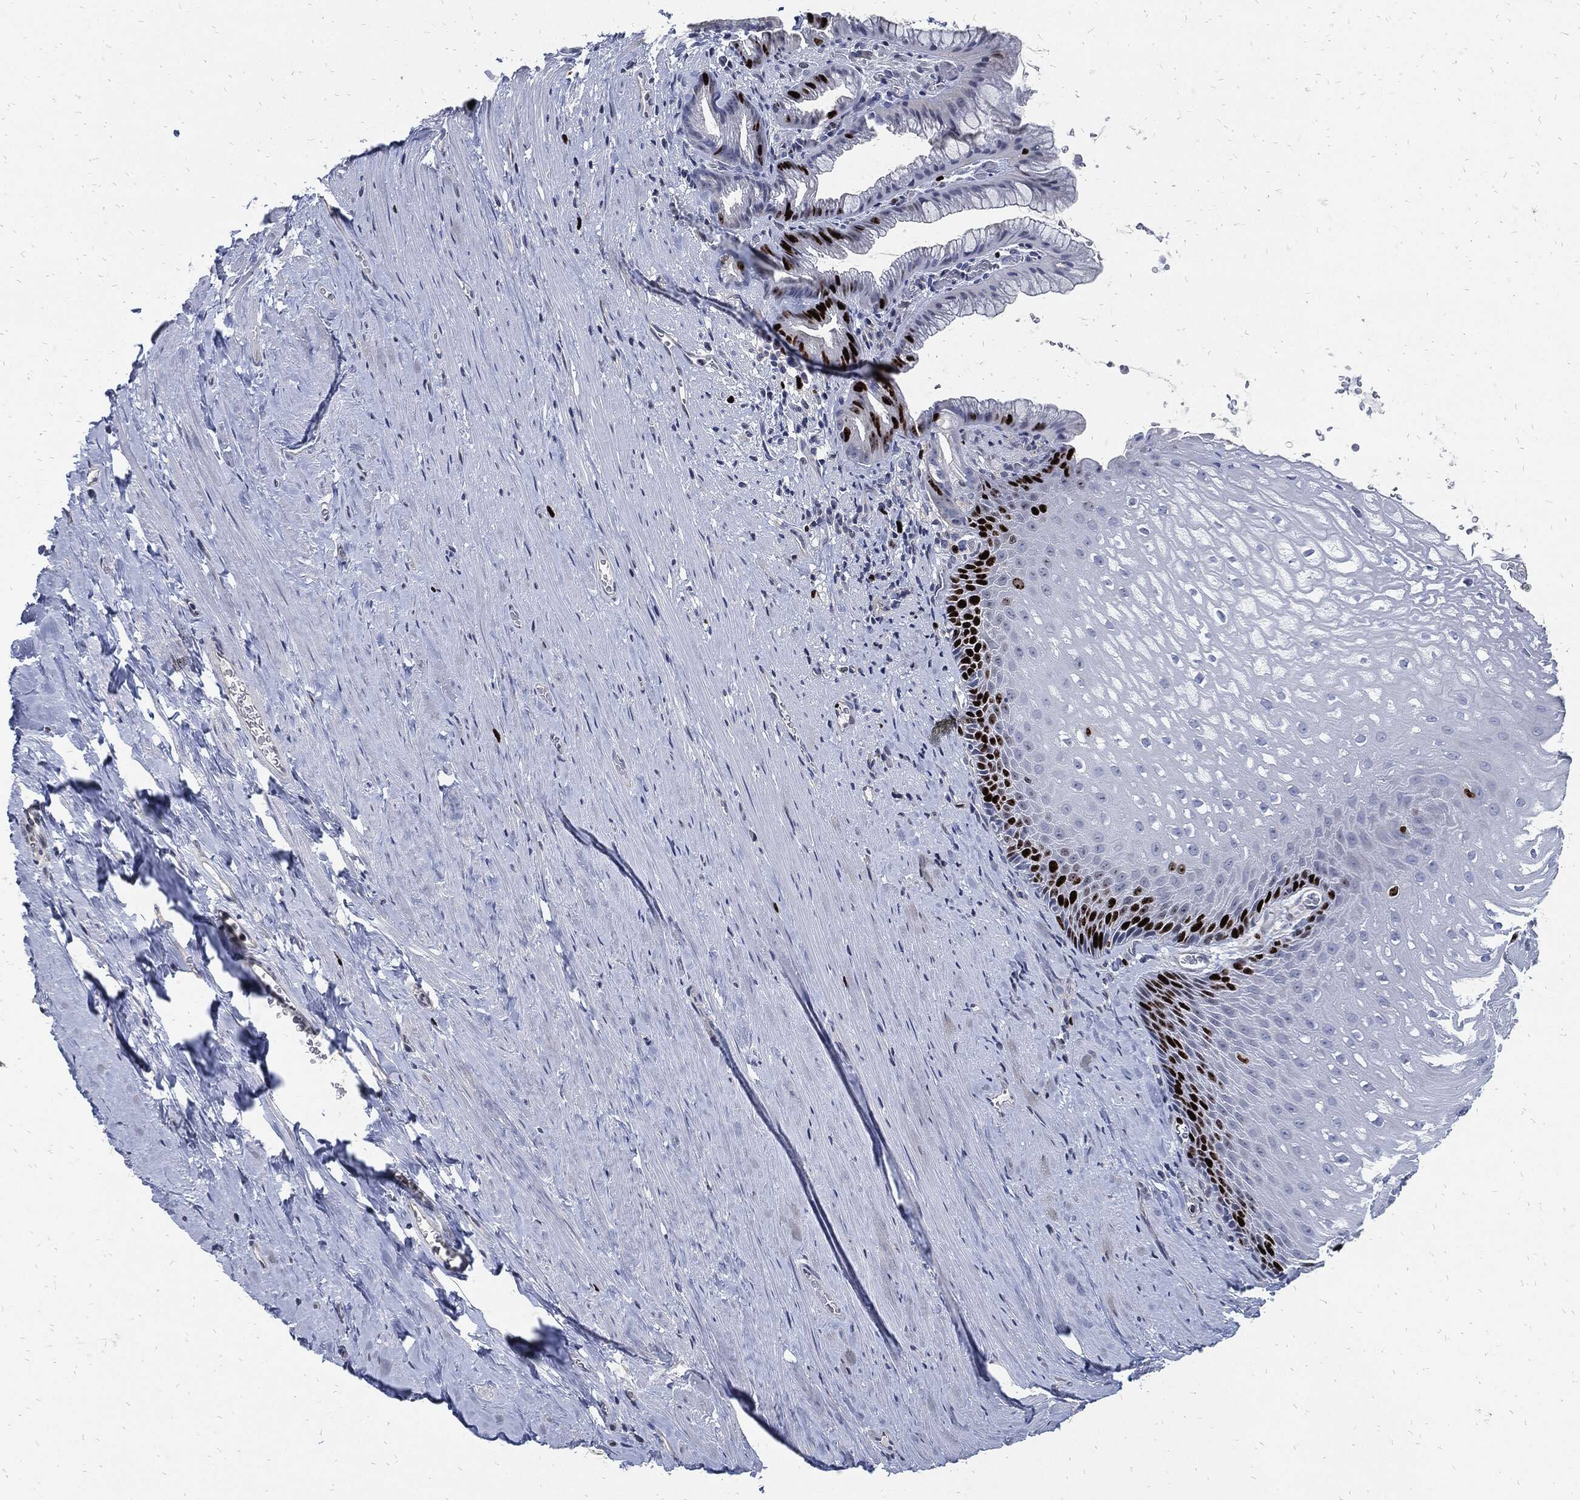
{"staining": {"intensity": "strong", "quantity": "<25%", "location": "nuclear"}, "tissue": "esophagus", "cell_type": "Squamous epithelial cells", "image_type": "normal", "snomed": [{"axis": "morphology", "description": "Normal tissue, NOS"}, {"axis": "topography", "description": "Esophagus"}], "caption": "Approximately <25% of squamous epithelial cells in benign human esophagus show strong nuclear protein staining as visualized by brown immunohistochemical staining.", "gene": "MKI67", "patient": {"sex": "male", "age": 64}}